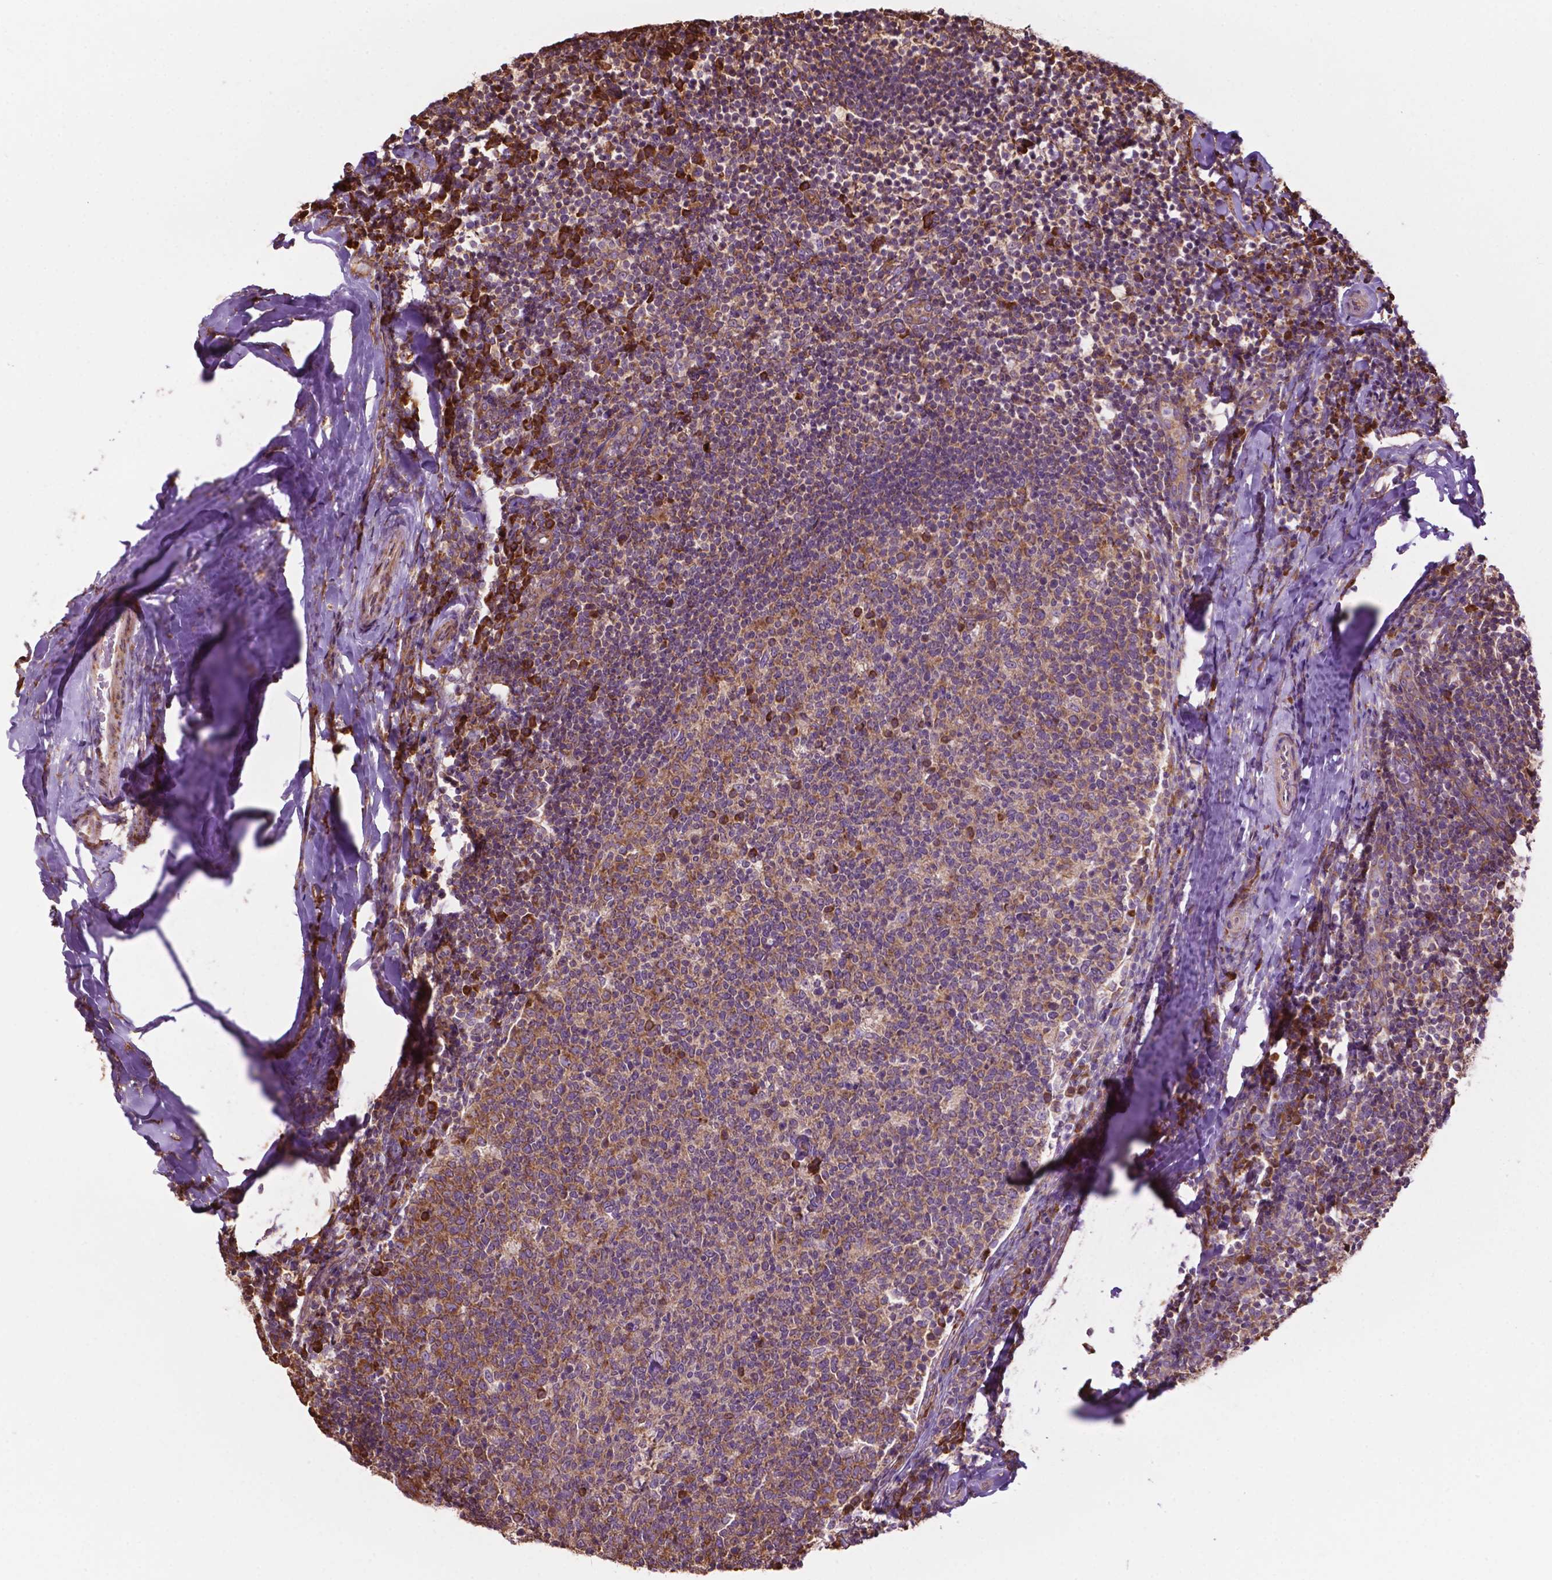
{"staining": {"intensity": "strong", "quantity": "25%-75%", "location": "cytoplasmic/membranous"}, "tissue": "tonsil", "cell_type": "Germinal center cells", "image_type": "normal", "snomed": [{"axis": "morphology", "description": "Normal tissue, NOS"}, {"axis": "topography", "description": "Tonsil"}], "caption": "The immunohistochemical stain shows strong cytoplasmic/membranous positivity in germinal center cells of normal tonsil.", "gene": "RPL29", "patient": {"sex": "female", "age": 10}}